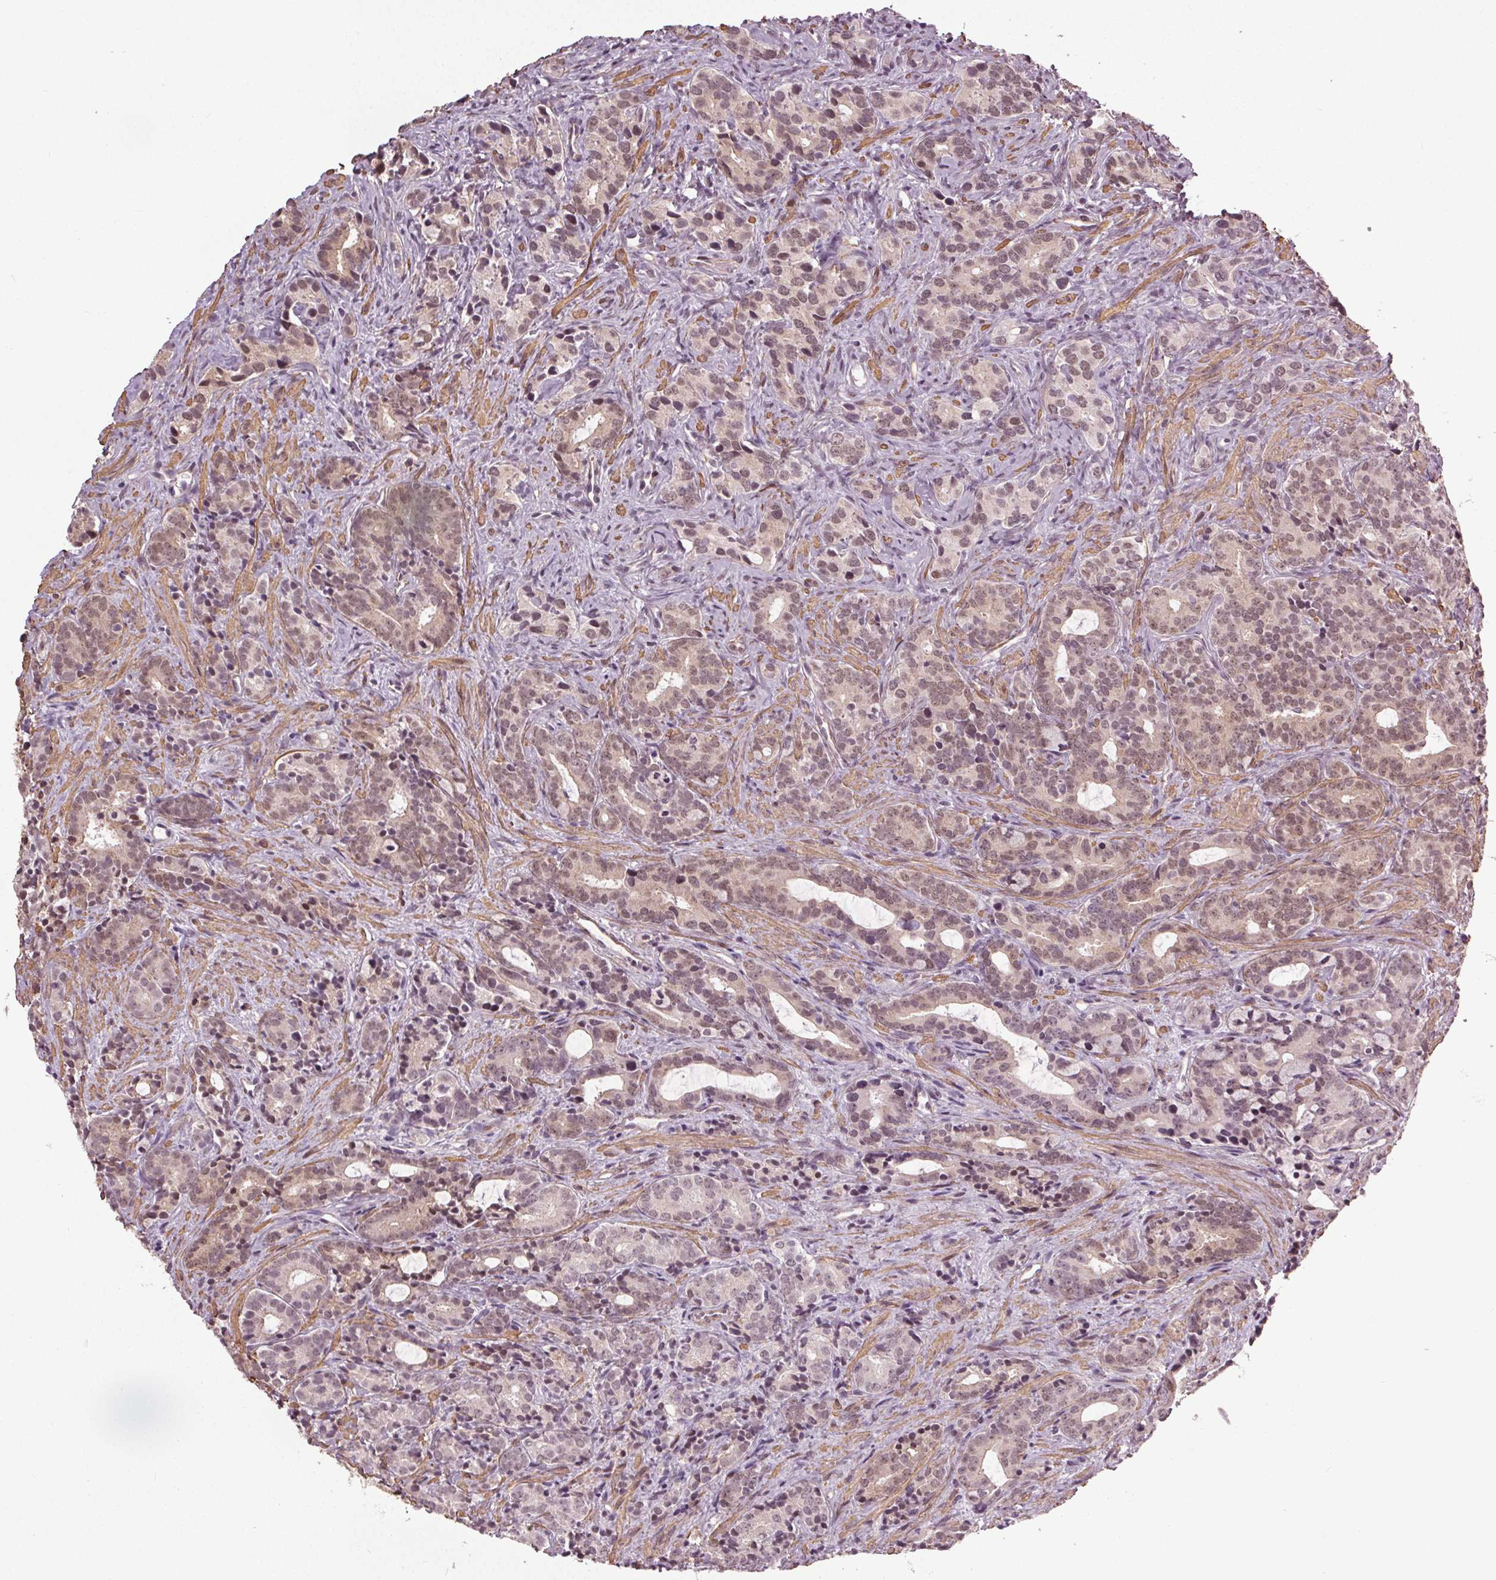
{"staining": {"intensity": "weak", "quantity": "25%-75%", "location": "nuclear"}, "tissue": "prostate cancer", "cell_type": "Tumor cells", "image_type": "cancer", "snomed": [{"axis": "morphology", "description": "Adenocarcinoma, High grade"}, {"axis": "topography", "description": "Prostate"}], "caption": "Prostate cancer (adenocarcinoma (high-grade)) stained with a brown dye displays weak nuclear positive expression in approximately 25%-75% of tumor cells.", "gene": "PKP1", "patient": {"sex": "male", "age": 84}}